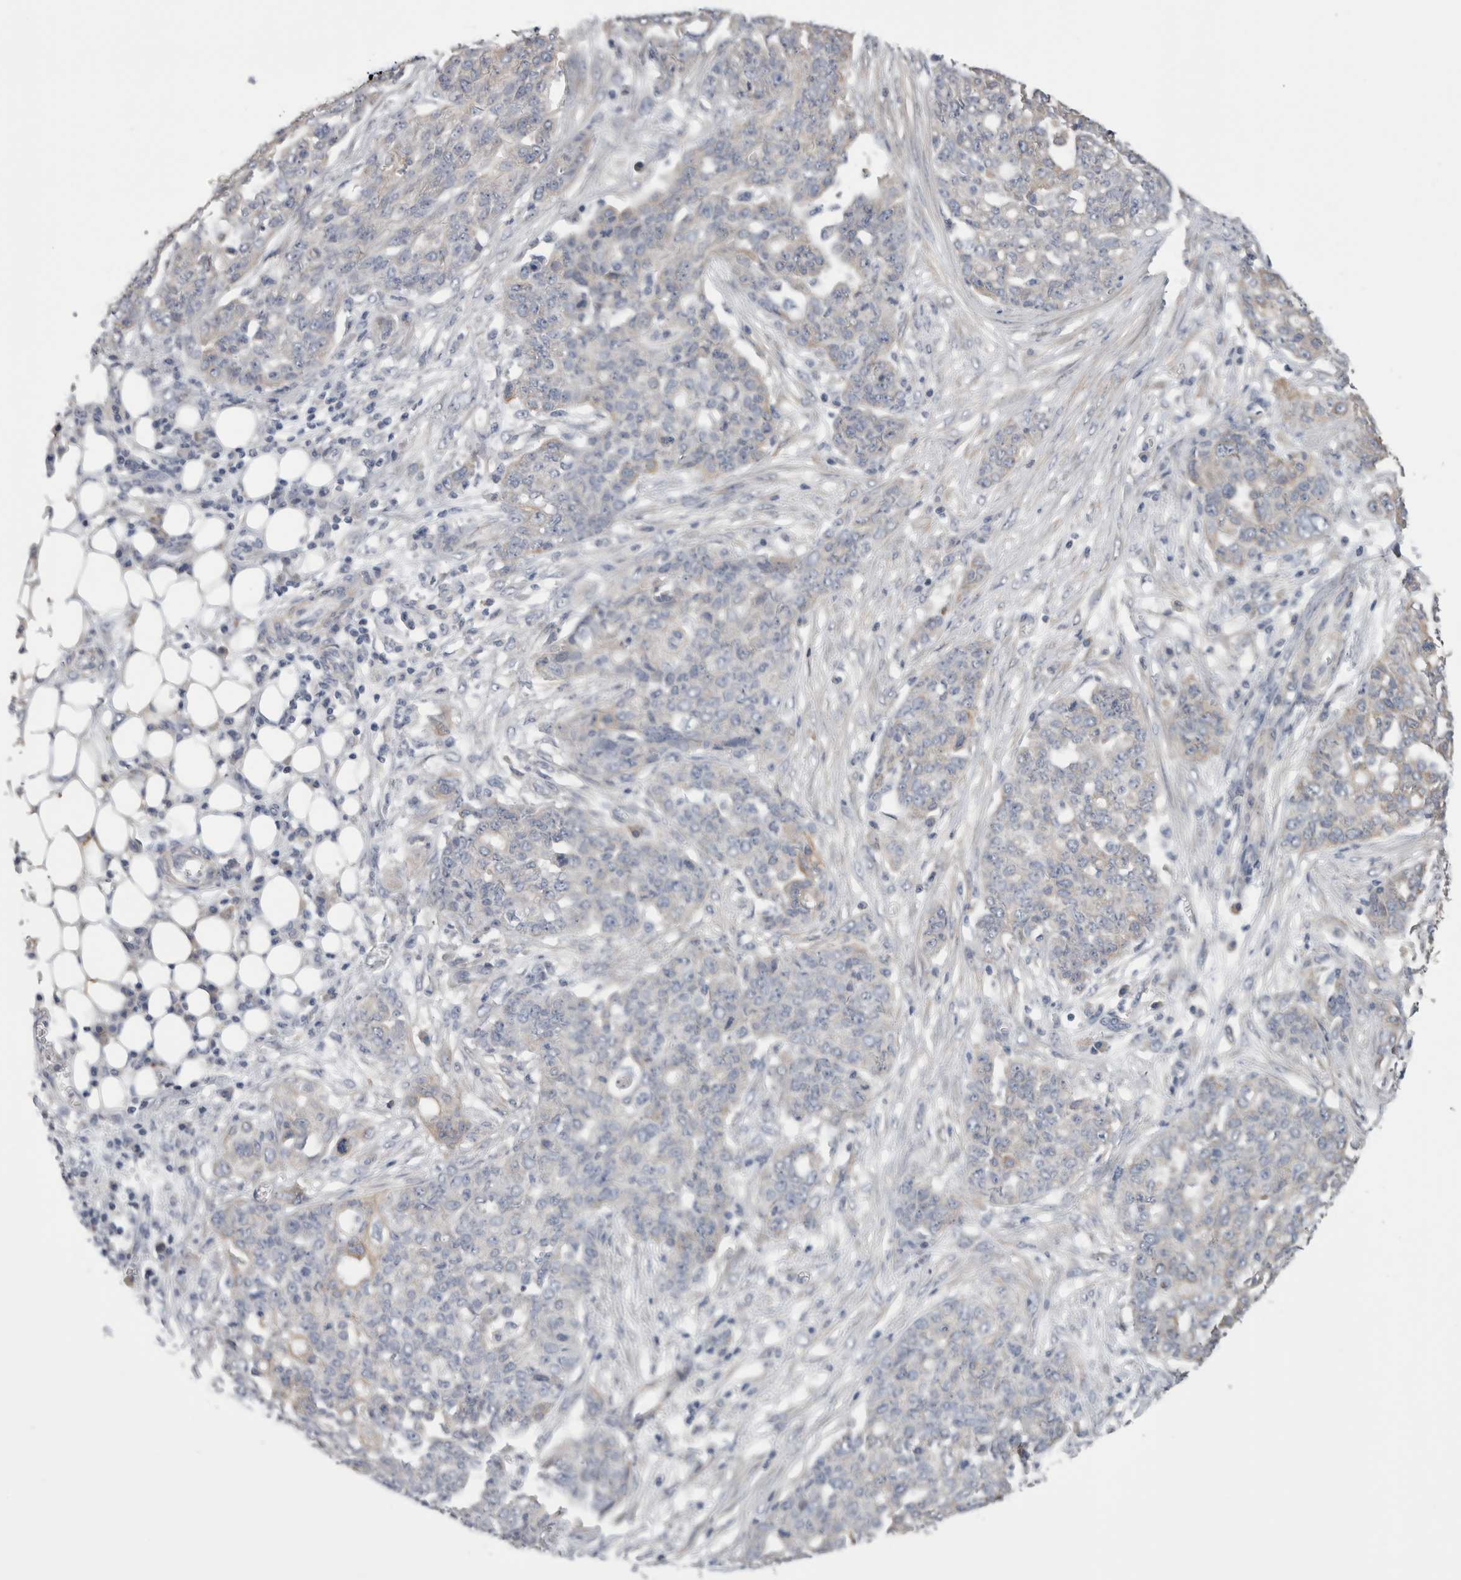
{"staining": {"intensity": "negative", "quantity": "none", "location": "none"}, "tissue": "ovarian cancer", "cell_type": "Tumor cells", "image_type": "cancer", "snomed": [{"axis": "morphology", "description": "Cystadenocarcinoma, serous, NOS"}, {"axis": "topography", "description": "Soft tissue"}, {"axis": "topography", "description": "Ovary"}], "caption": "An immunohistochemistry photomicrograph of ovarian cancer is shown. There is no staining in tumor cells of ovarian cancer.", "gene": "SMAP2", "patient": {"sex": "female", "age": 57}}